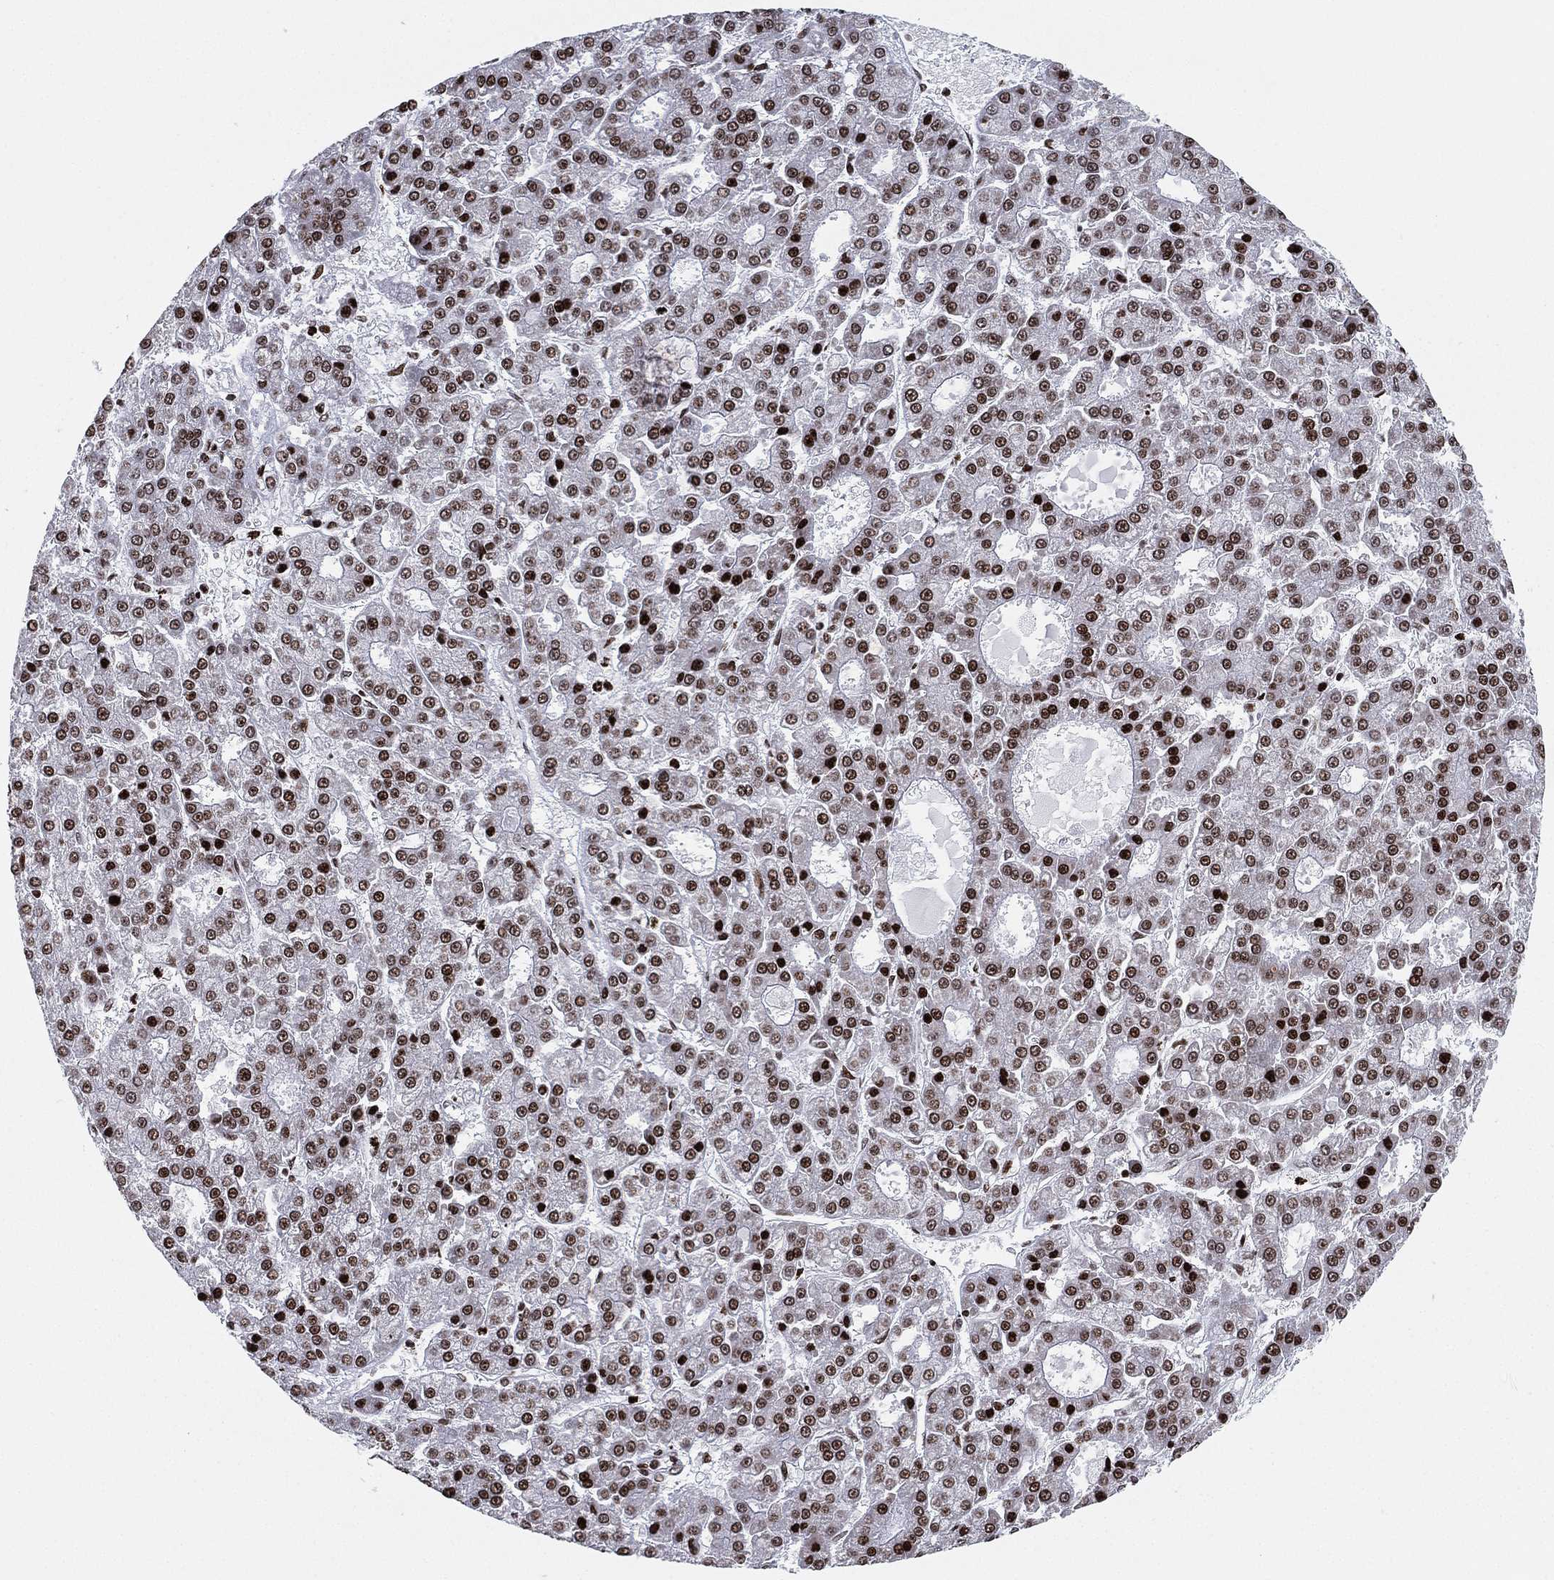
{"staining": {"intensity": "strong", "quantity": "<25%", "location": "nuclear"}, "tissue": "liver cancer", "cell_type": "Tumor cells", "image_type": "cancer", "snomed": [{"axis": "morphology", "description": "Carcinoma, Hepatocellular, NOS"}, {"axis": "topography", "description": "Liver"}], "caption": "Liver hepatocellular carcinoma tissue exhibits strong nuclear positivity in approximately <25% of tumor cells, visualized by immunohistochemistry. Using DAB (3,3'-diaminobenzidine) (brown) and hematoxylin (blue) stains, captured at high magnification using brightfield microscopy.", "gene": "MFSD14A", "patient": {"sex": "male", "age": 70}}